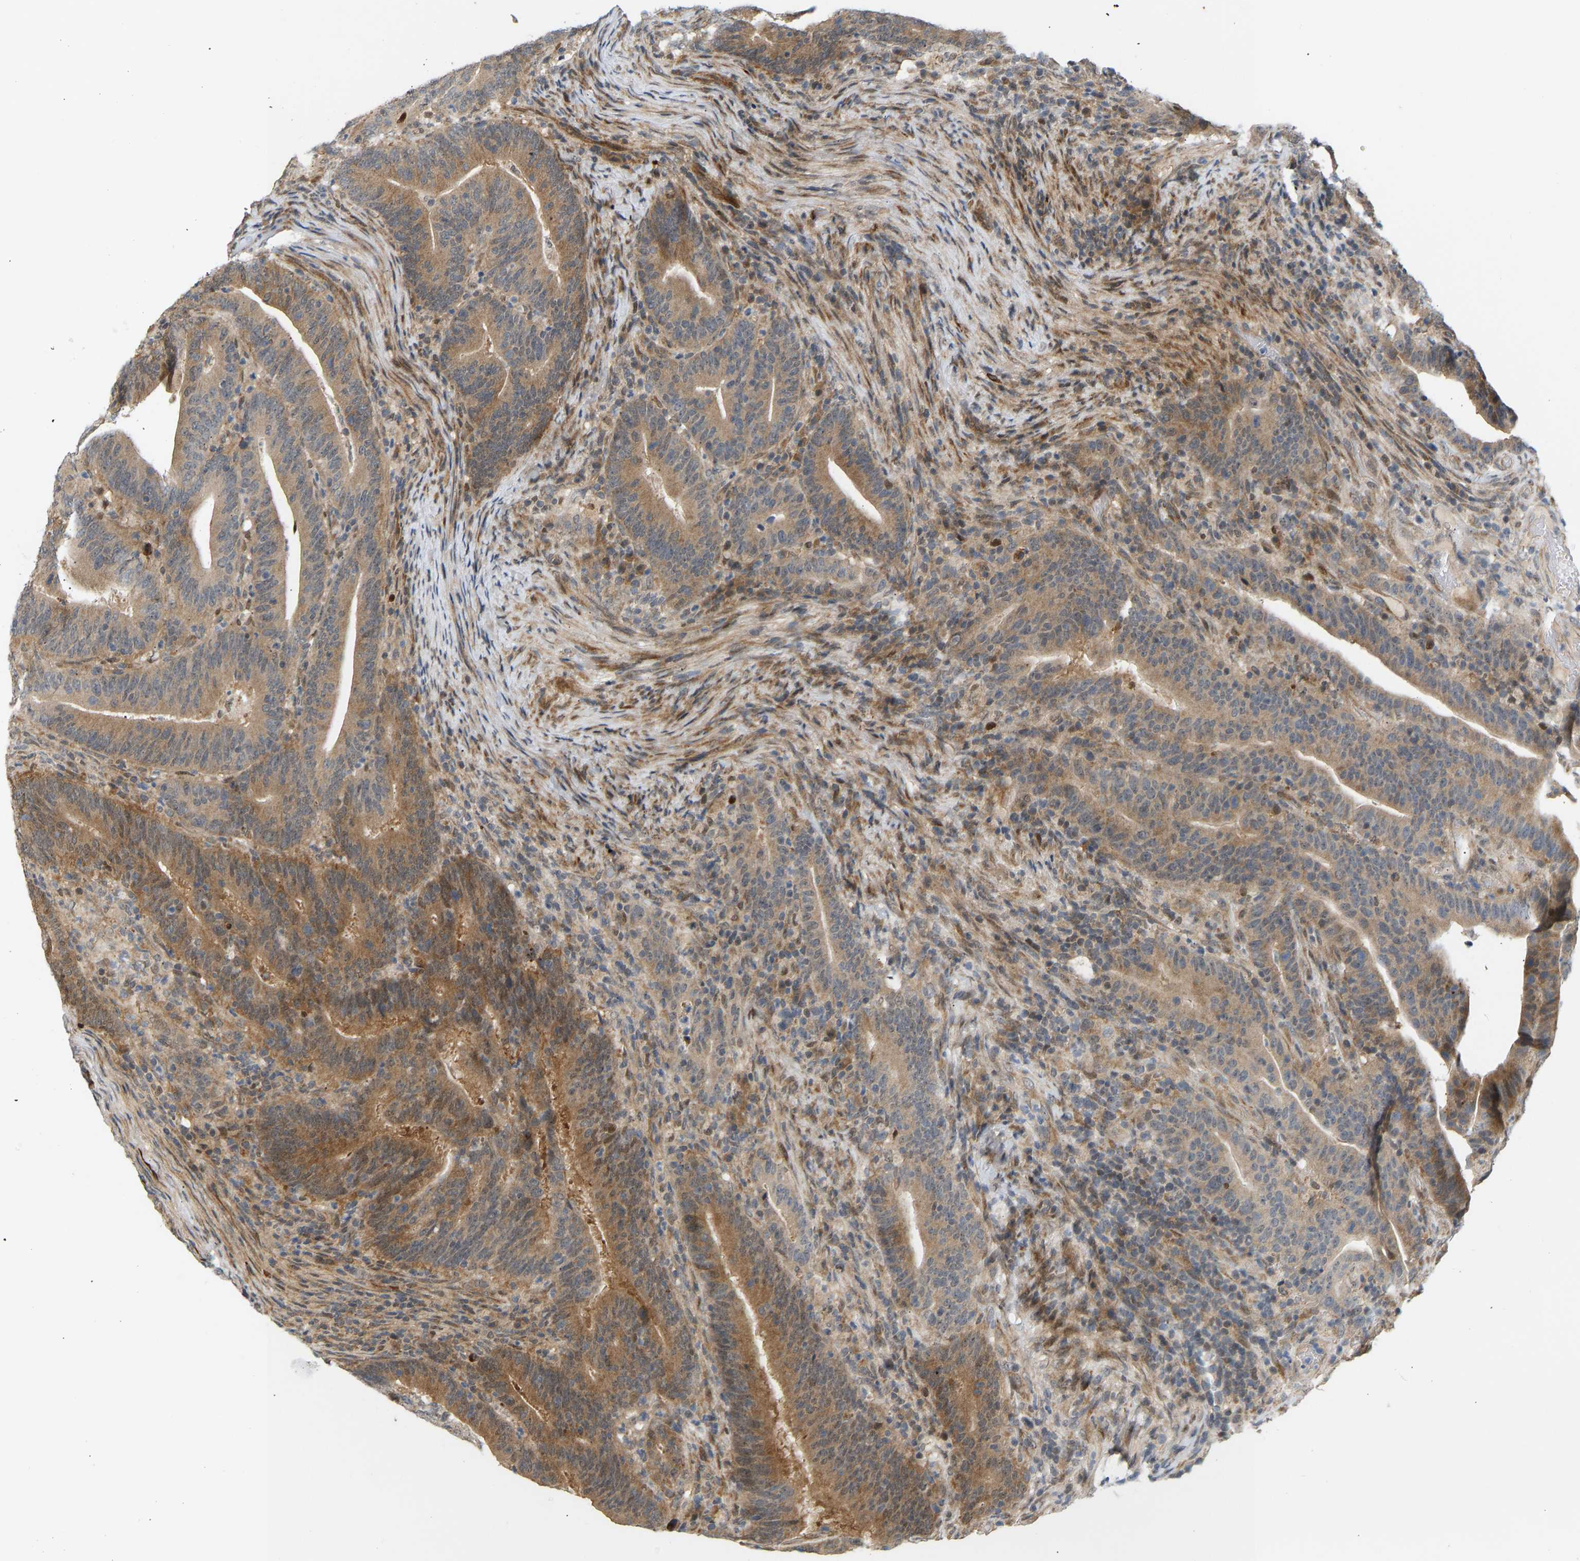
{"staining": {"intensity": "moderate", "quantity": ">75%", "location": "cytoplasmic/membranous"}, "tissue": "colorectal cancer", "cell_type": "Tumor cells", "image_type": "cancer", "snomed": [{"axis": "morphology", "description": "Adenocarcinoma, NOS"}, {"axis": "topography", "description": "Colon"}], "caption": "This photomicrograph exhibits immunohistochemistry staining of adenocarcinoma (colorectal), with medium moderate cytoplasmic/membranous positivity in about >75% of tumor cells.", "gene": "BAG1", "patient": {"sex": "female", "age": 66}}